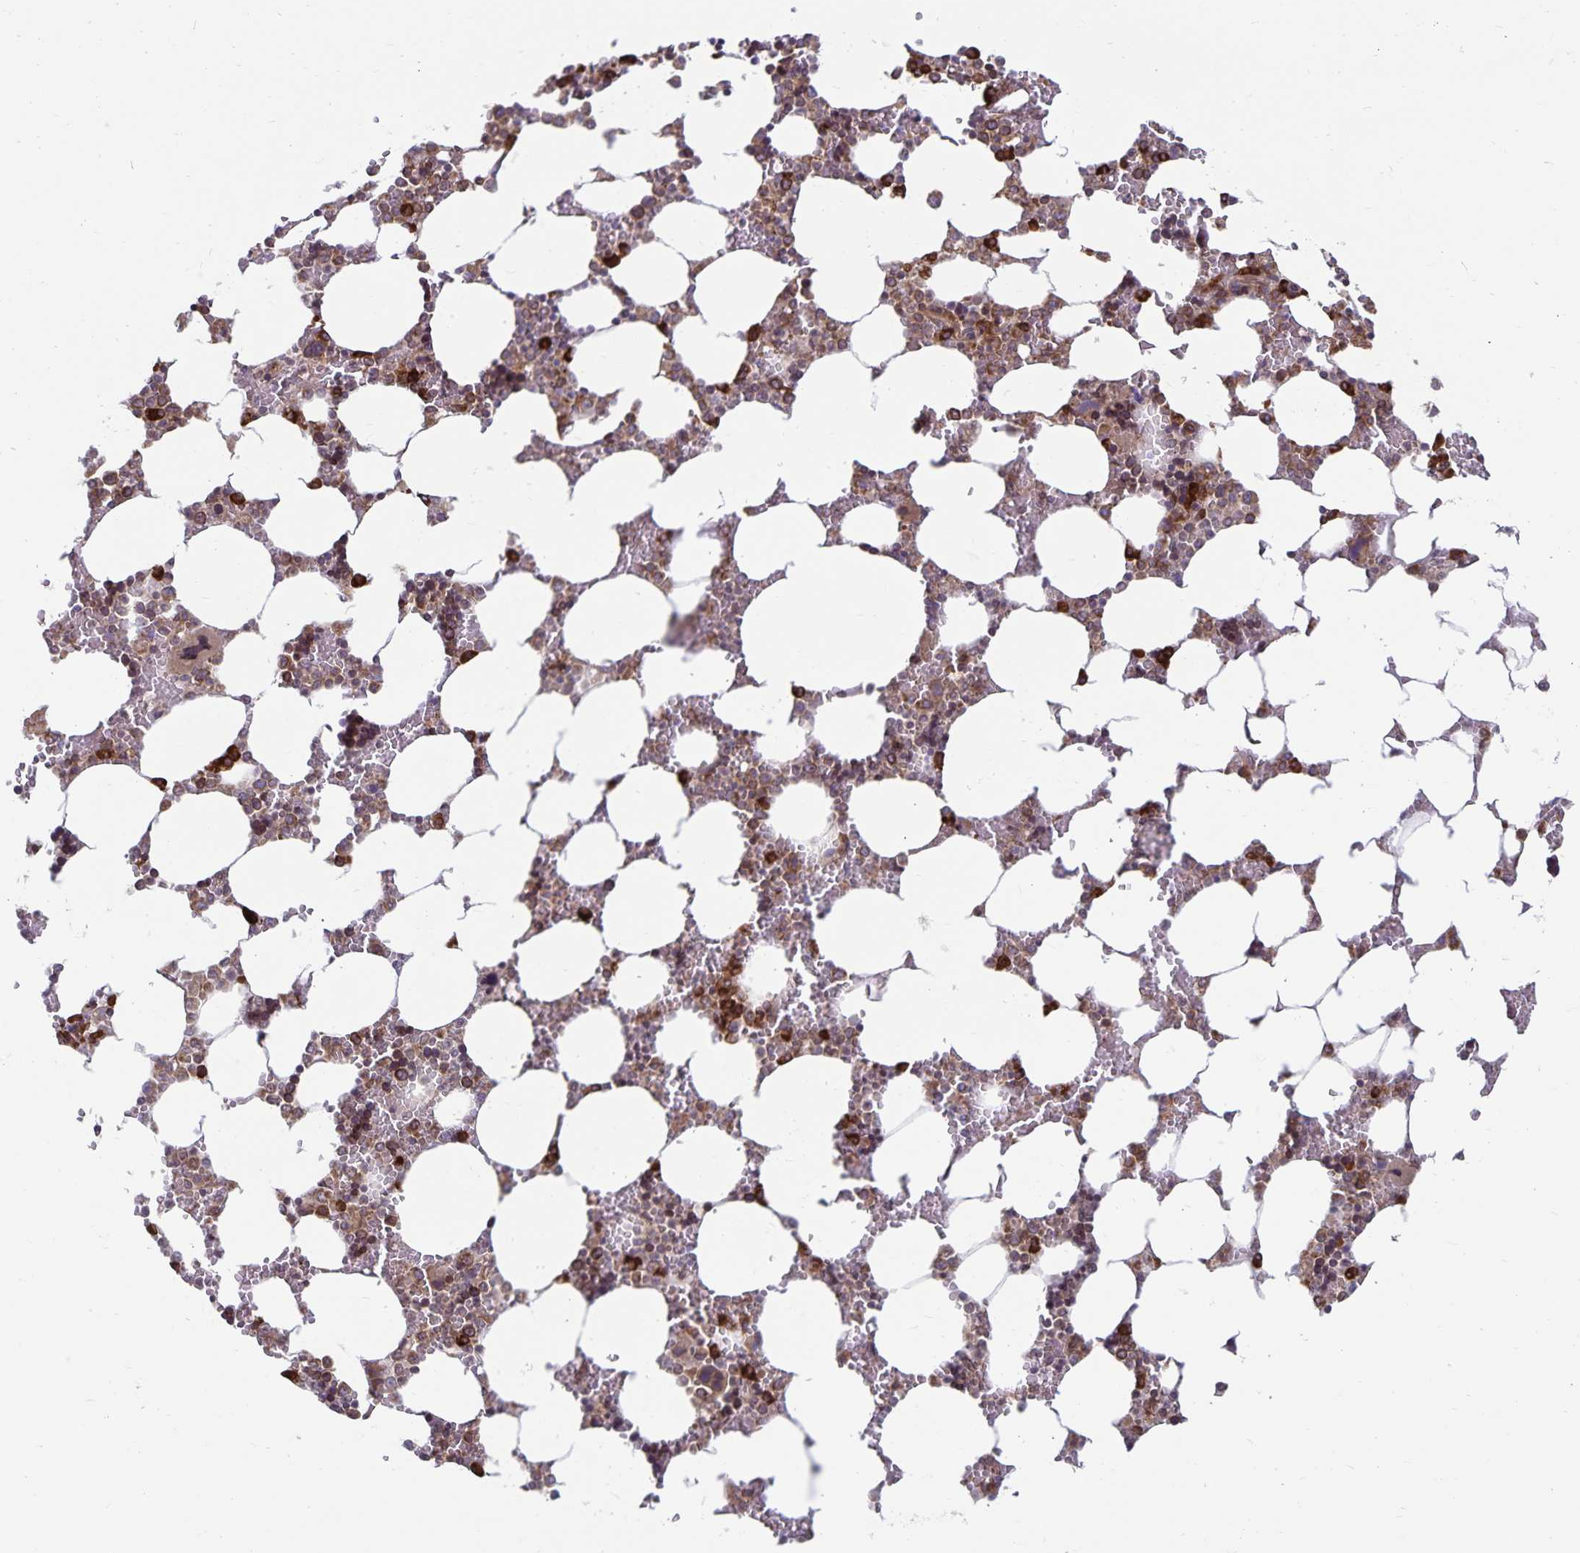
{"staining": {"intensity": "strong", "quantity": "25%-75%", "location": "cytoplasmic/membranous"}, "tissue": "bone marrow", "cell_type": "Hematopoietic cells", "image_type": "normal", "snomed": [{"axis": "morphology", "description": "Normal tissue, NOS"}, {"axis": "topography", "description": "Bone marrow"}], "caption": "Immunohistochemistry (IHC) (DAB) staining of normal bone marrow shows strong cytoplasmic/membranous protein positivity in about 25%-75% of hematopoietic cells.", "gene": "SEC62", "patient": {"sex": "male", "age": 64}}